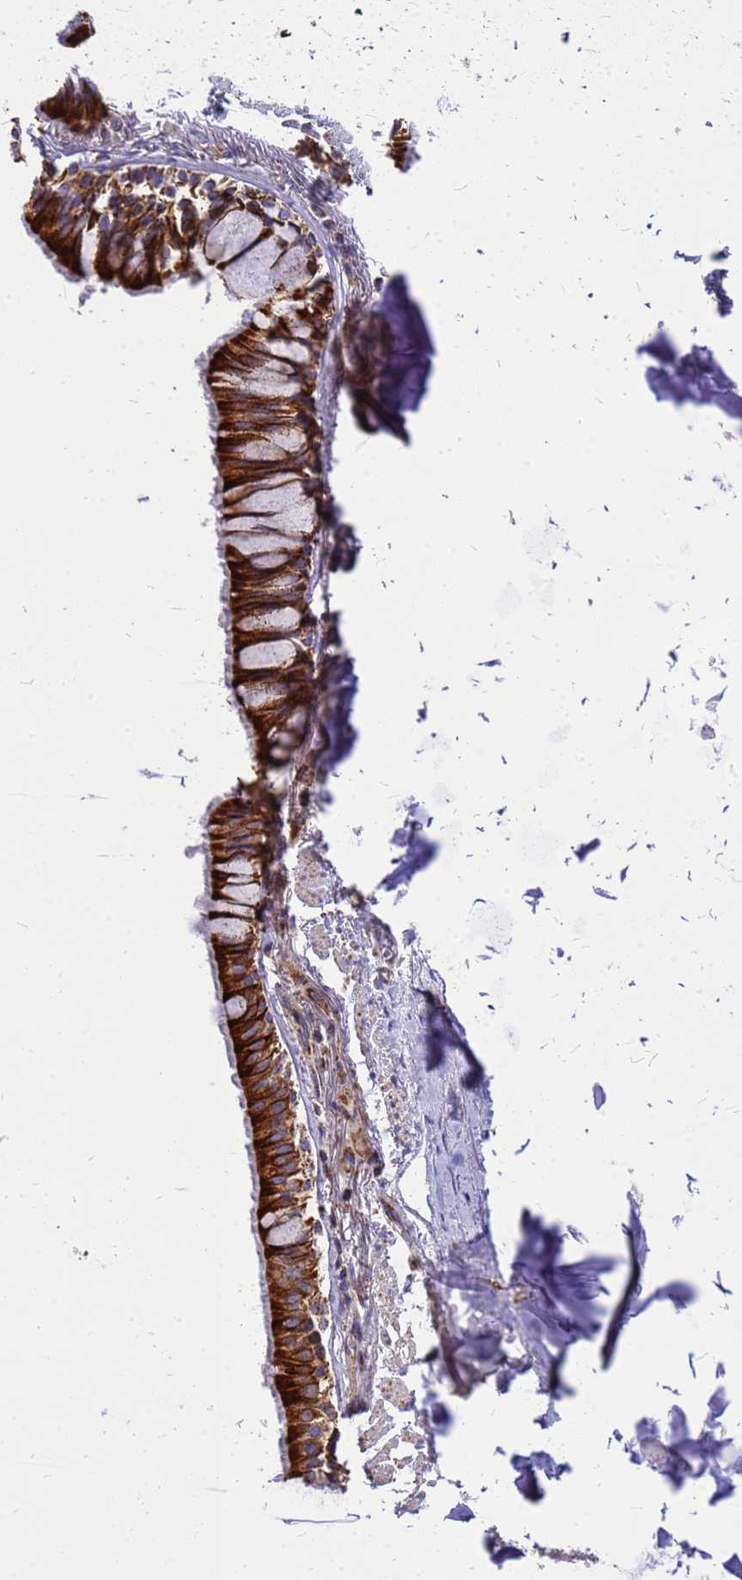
{"staining": {"intensity": "strong", "quantity": ">75%", "location": "cytoplasmic/membranous"}, "tissue": "bronchus", "cell_type": "Respiratory epithelial cells", "image_type": "normal", "snomed": [{"axis": "morphology", "description": "Normal tissue, NOS"}, {"axis": "topography", "description": "Bronchus"}], "caption": "Strong cytoplasmic/membranous expression for a protein is seen in about >75% of respiratory epithelial cells of benign bronchus using immunohistochemistry (IHC).", "gene": "CMC4", "patient": {"sex": "male", "age": 70}}